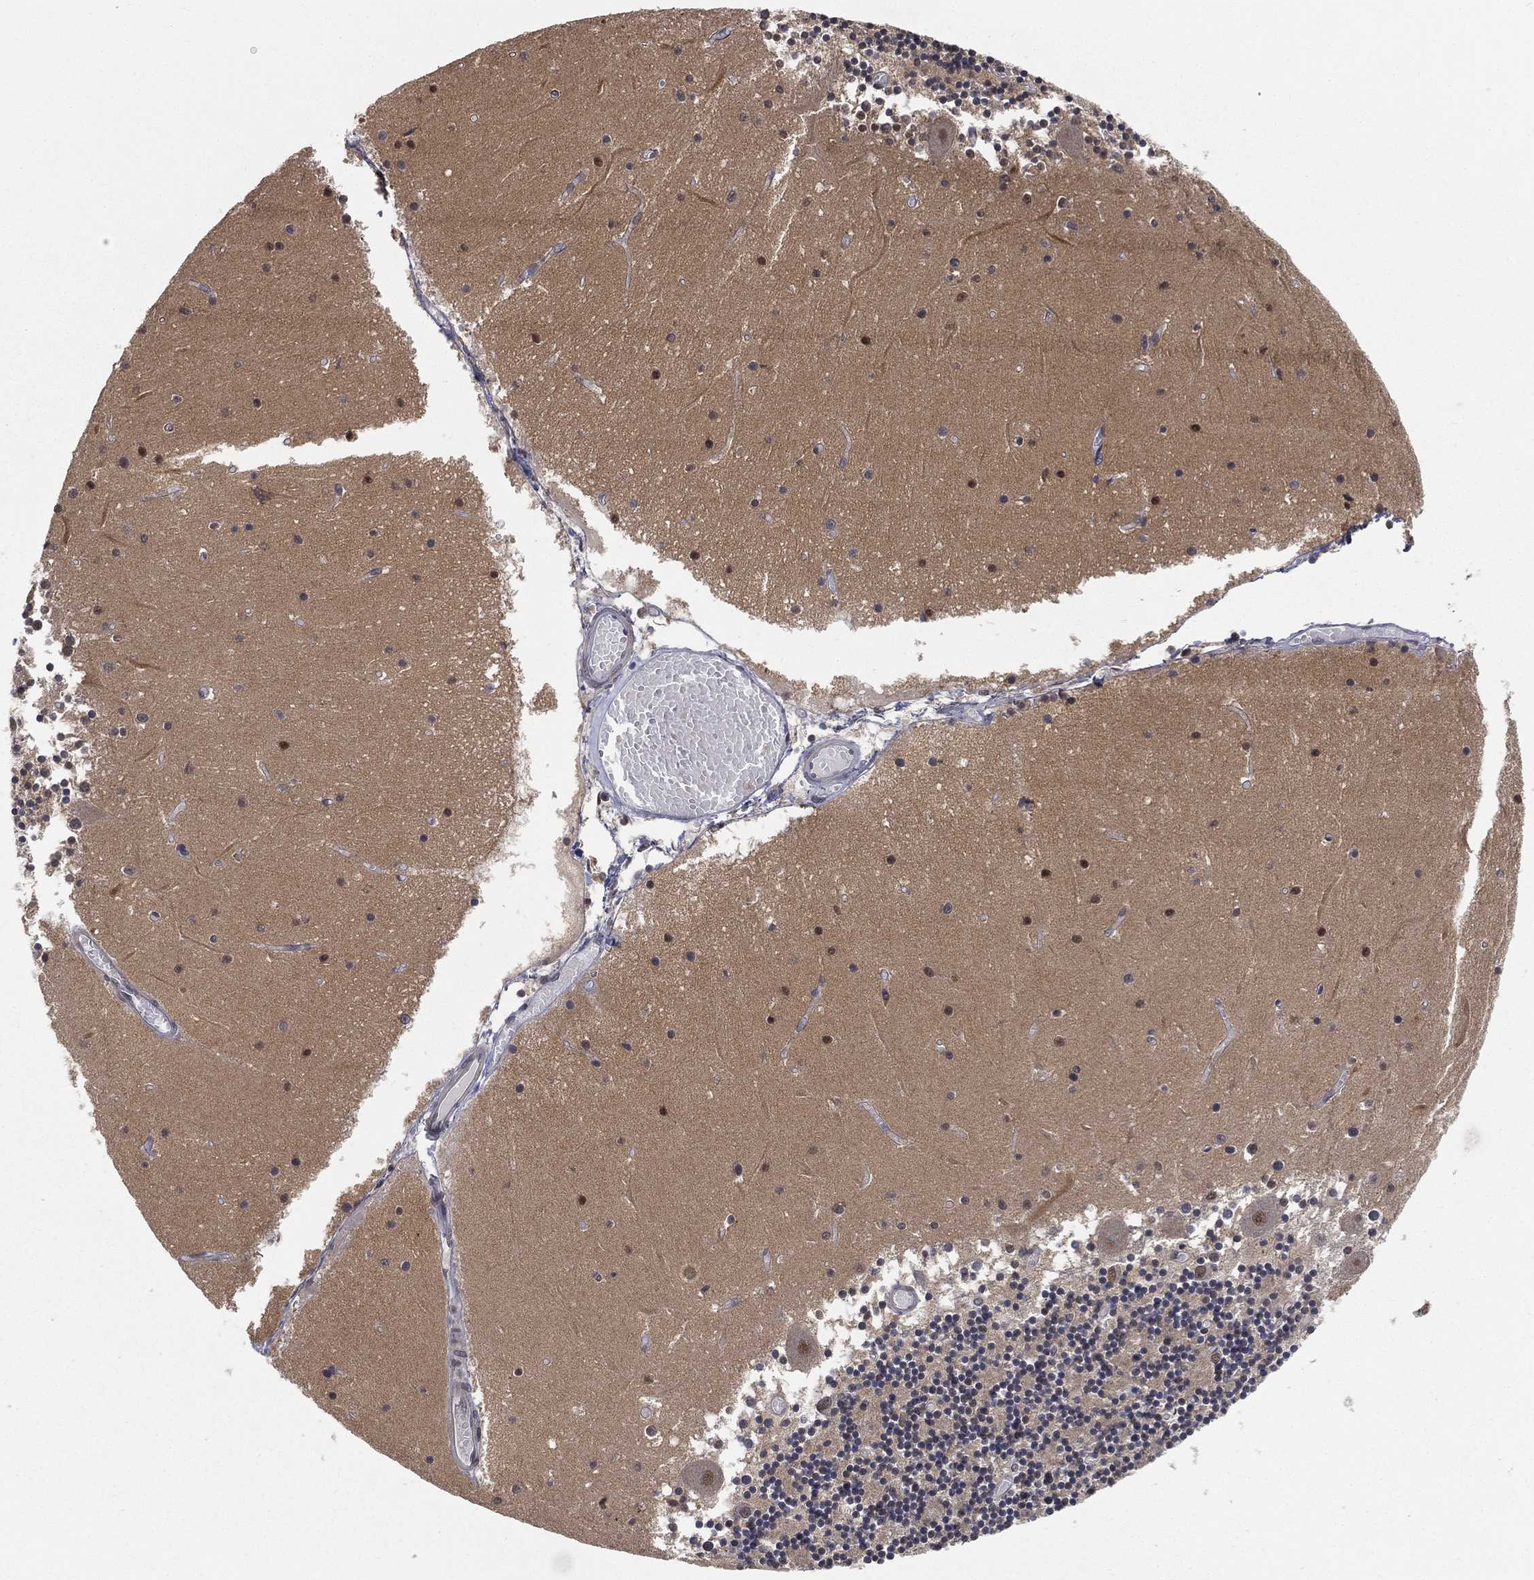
{"staining": {"intensity": "negative", "quantity": "none", "location": "none"}, "tissue": "cerebellum", "cell_type": "Cells in granular layer", "image_type": "normal", "snomed": [{"axis": "morphology", "description": "Normal tissue, NOS"}, {"axis": "topography", "description": "Cerebellum"}], "caption": "Immunohistochemistry image of normal cerebellum: cerebellum stained with DAB reveals no significant protein expression in cells in granular layer.", "gene": "WDR26", "patient": {"sex": "female", "age": 28}}